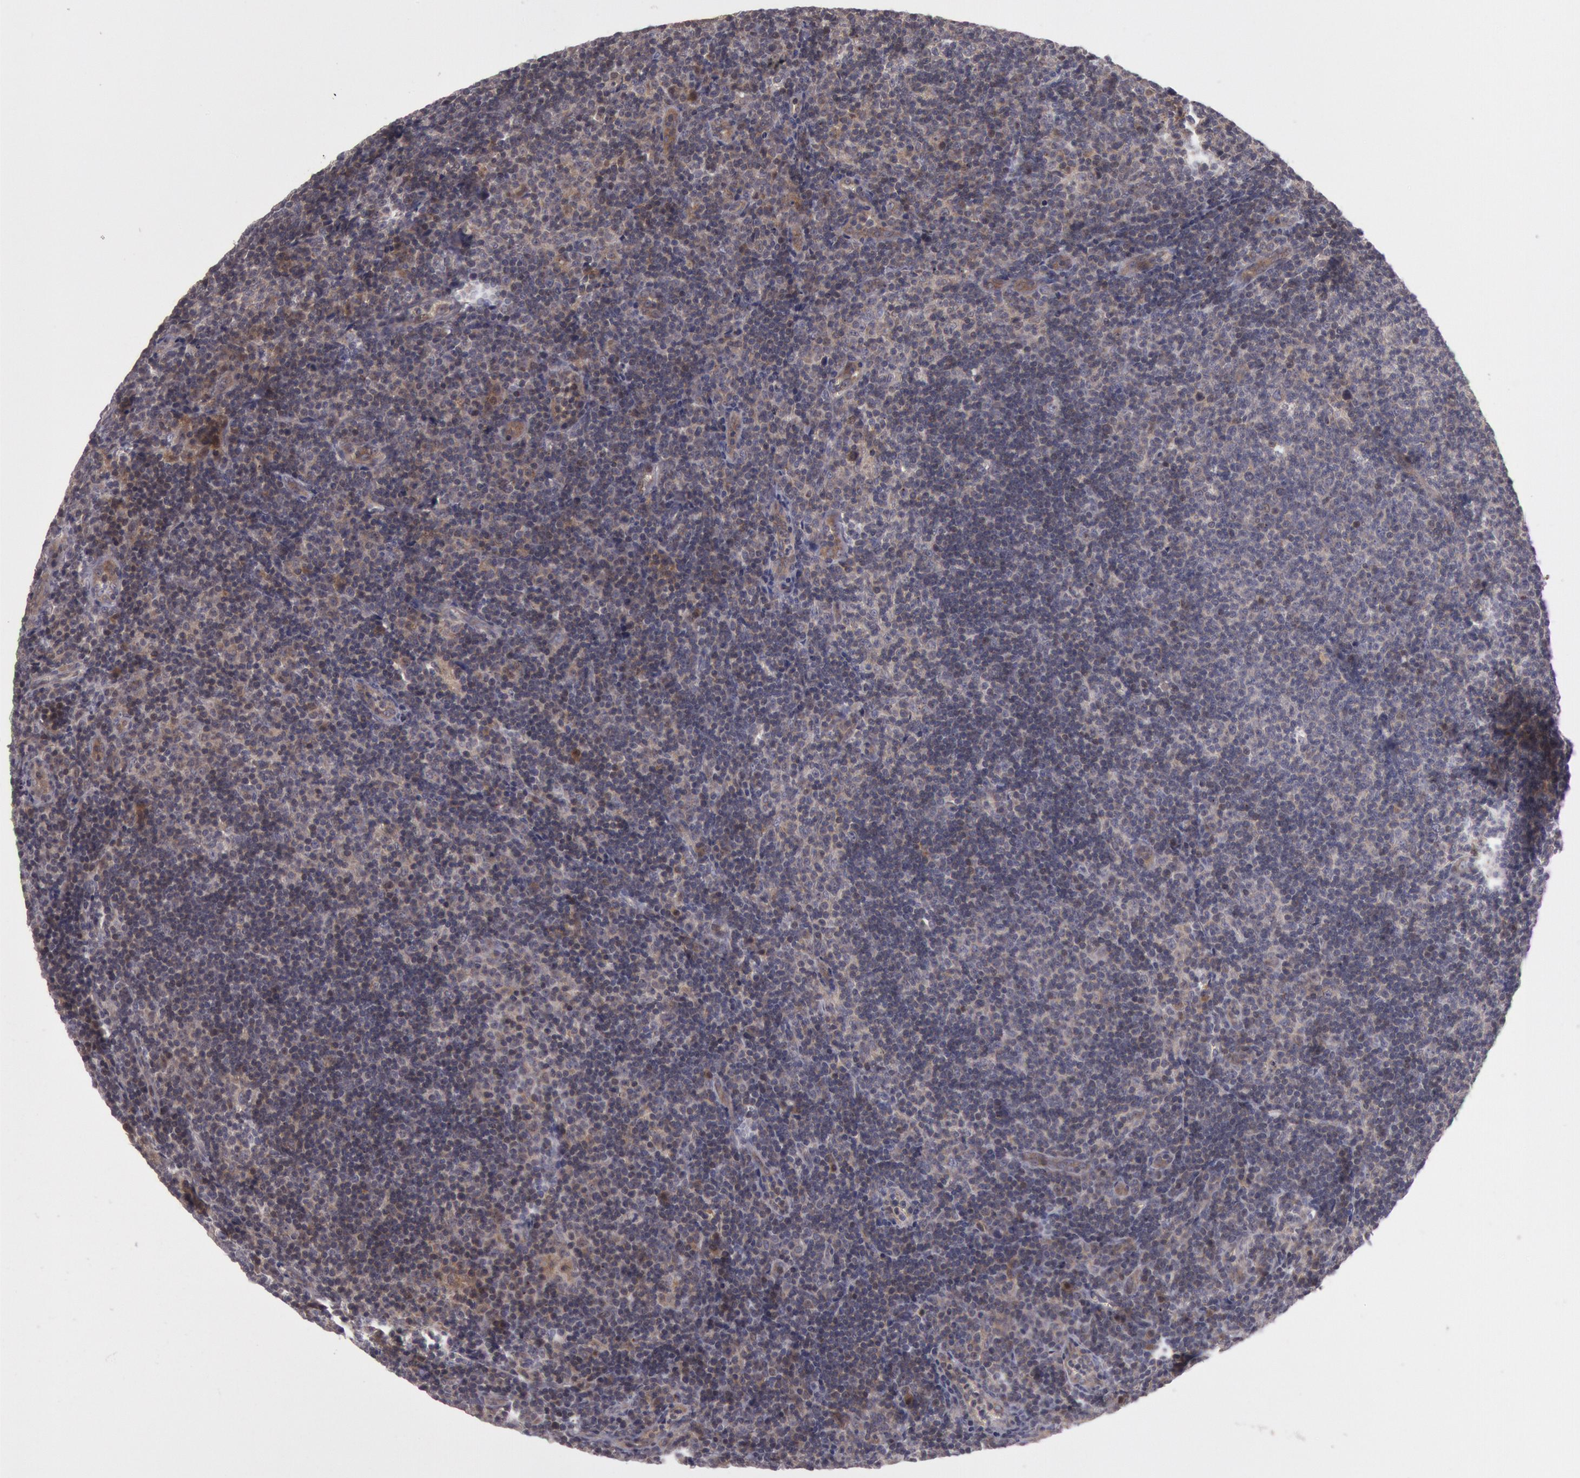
{"staining": {"intensity": "moderate", "quantity": "25%-75%", "location": "cytoplasmic/membranous"}, "tissue": "lymphoma", "cell_type": "Tumor cells", "image_type": "cancer", "snomed": [{"axis": "morphology", "description": "Malignant lymphoma, non-Hodgkin's type, Low grade"}, {"axis": "topography", "description": "Lymph node"}], "caption": "The image reveals staining of malignant lymphoma, non-Hodgkin's type (low-grade), revealing moderate cytoplasmic/membranous protein staining (brown color) within tumor cells.", "gene": "TRIB2", "patient": {"sex": "male", "age": 49}}